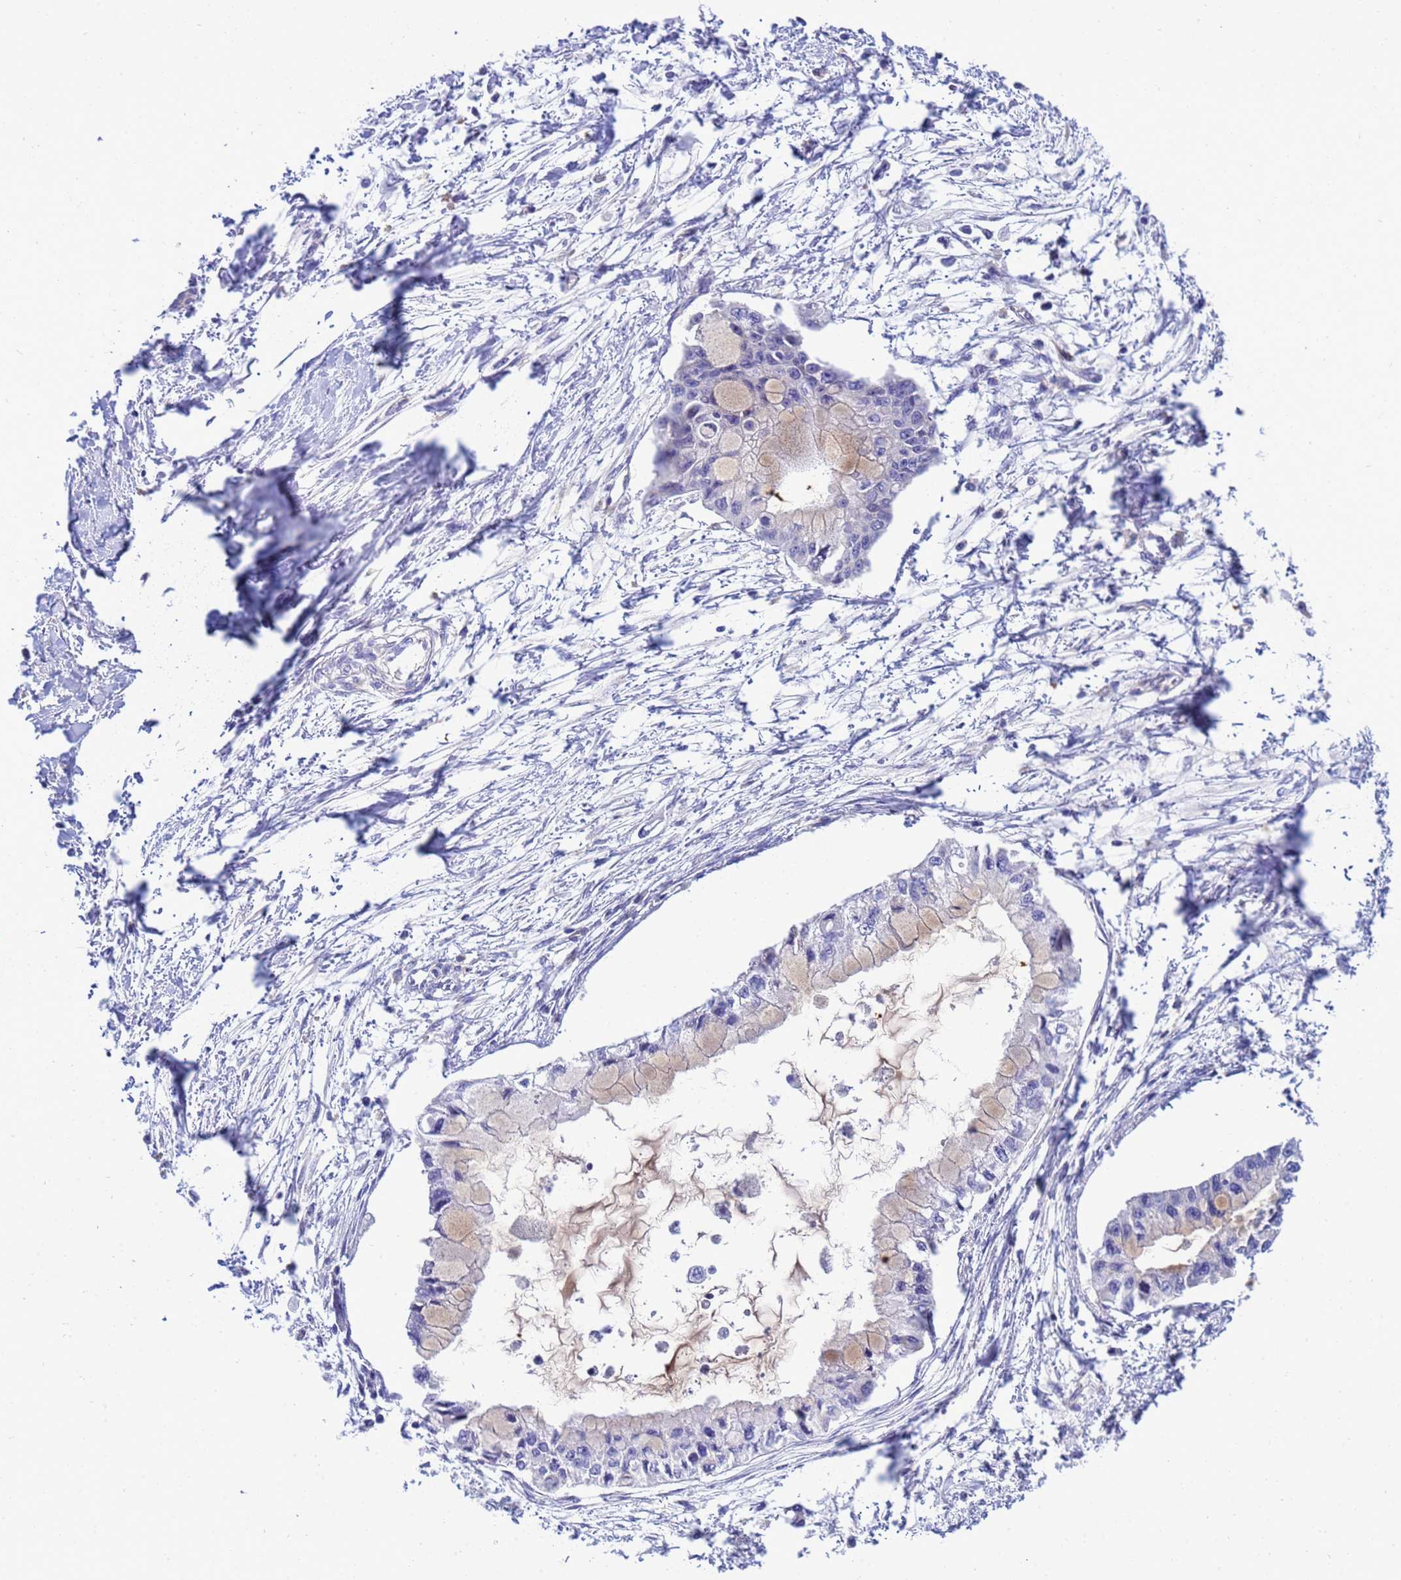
{"staining": {"intensity": "weak", "quantity": "<25%", "location": "cytoplasmic/membranous"}, "tissue": "pancreatic cancer", "cell_type": "Tumor cells", "image_type": "cancer", "snomed": [{"axis": "morphology", "description": "Adenocarcinoma, NOS"}, {"axis": "topography", "description": "Pancreas"}], "caption": "Tumor cells are negative for brown protein staining in pancreatic cancer.", "gene": "RAPGEF4", "patient": {"sex": "male", "age": 48}}